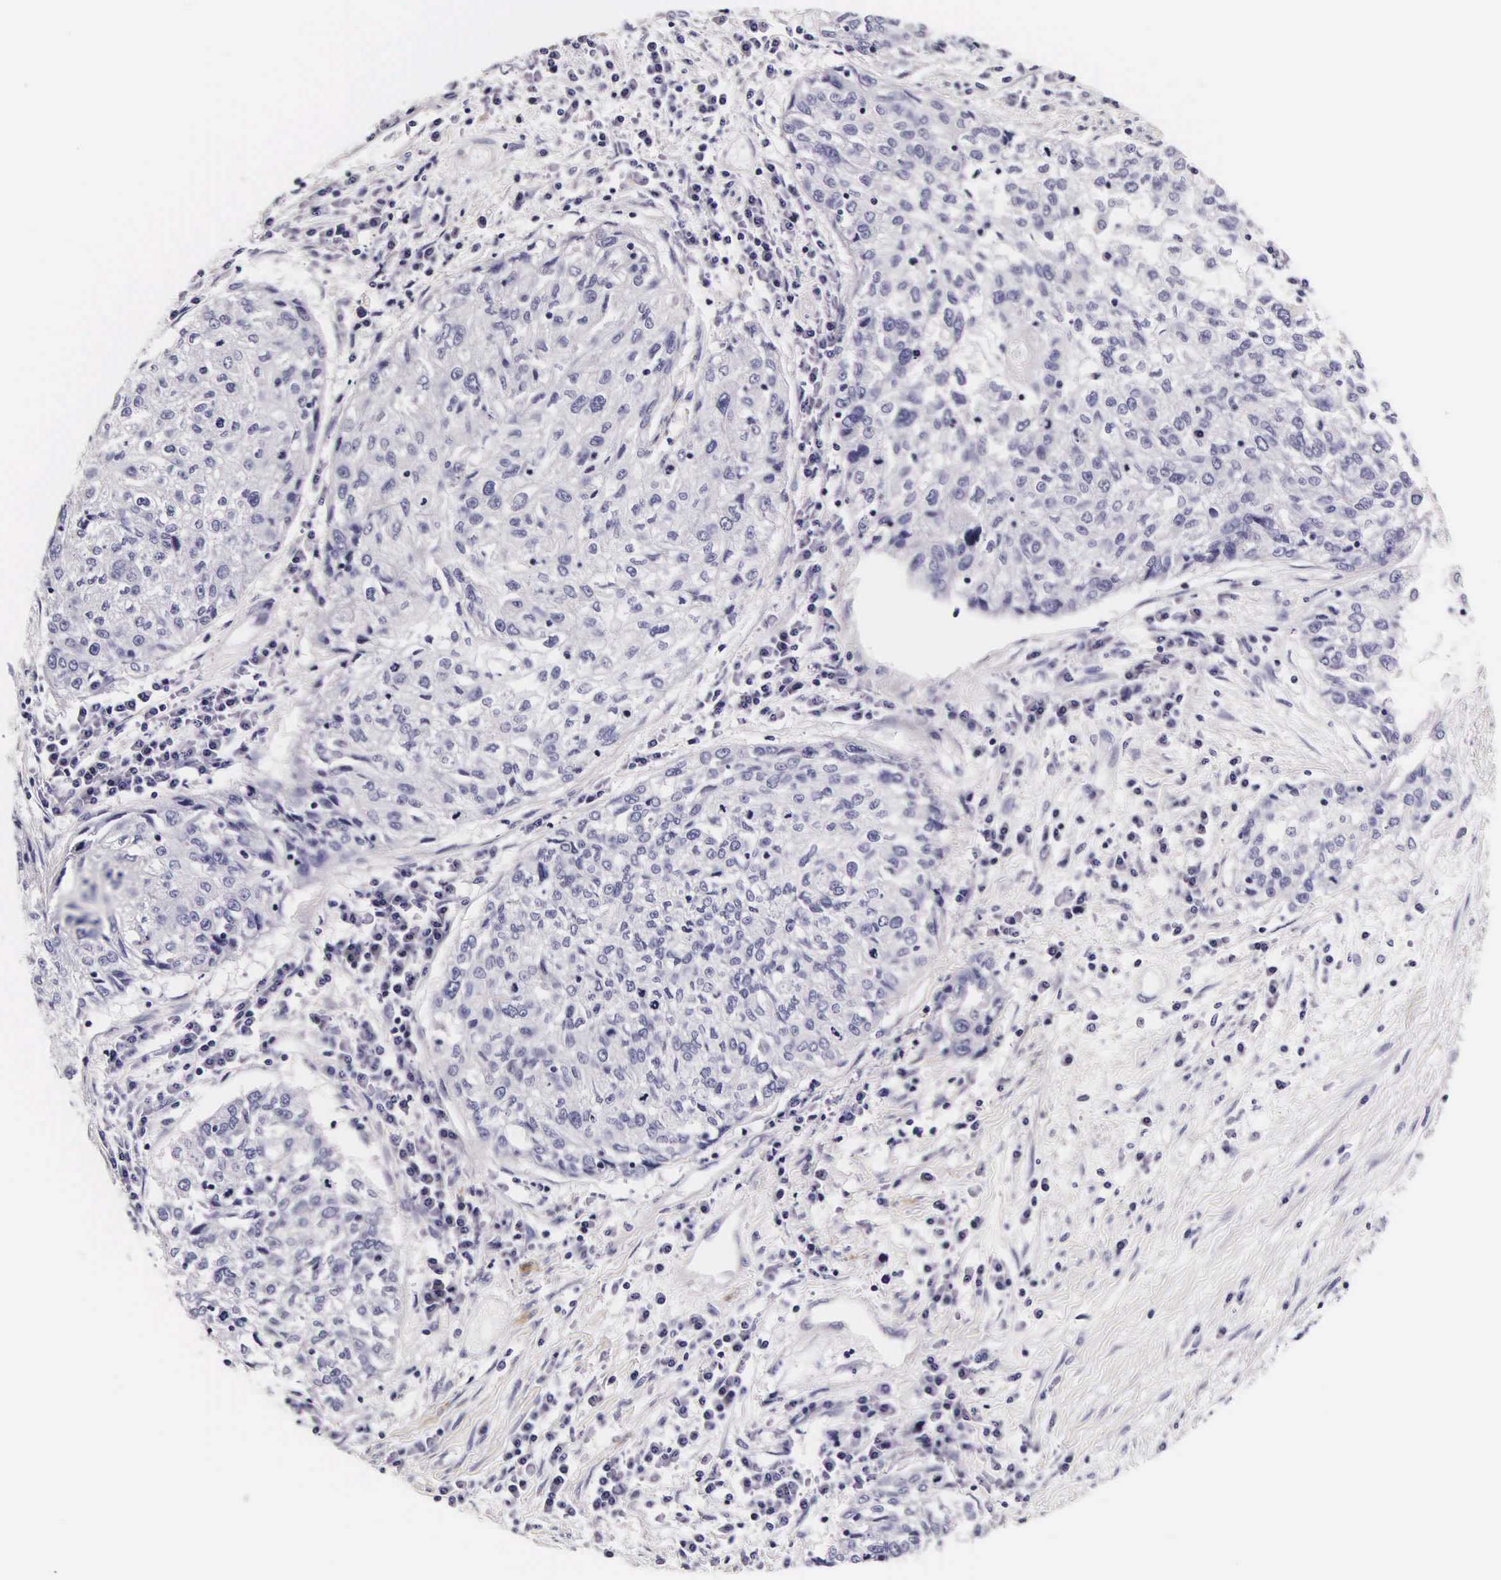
{"staining": {"intensity": "negative", "quantity": "none", "location": "none"}, "tissue": "cervical cancer", "cell_type": "Tumor cells", "image_type": "cancer", "snomed": [{"axis": "morphology", "description": "Squamous cell carcinoma, NOS"}, {"axis": "topography", "description": "Cervix"}], "caption": "This is an IHC micrograph of human cervical squamous cell carcinoma. There is no positivity in tumor cells.", "gene": "UPRT", "patient": {"sex": "female", "age": 57}}